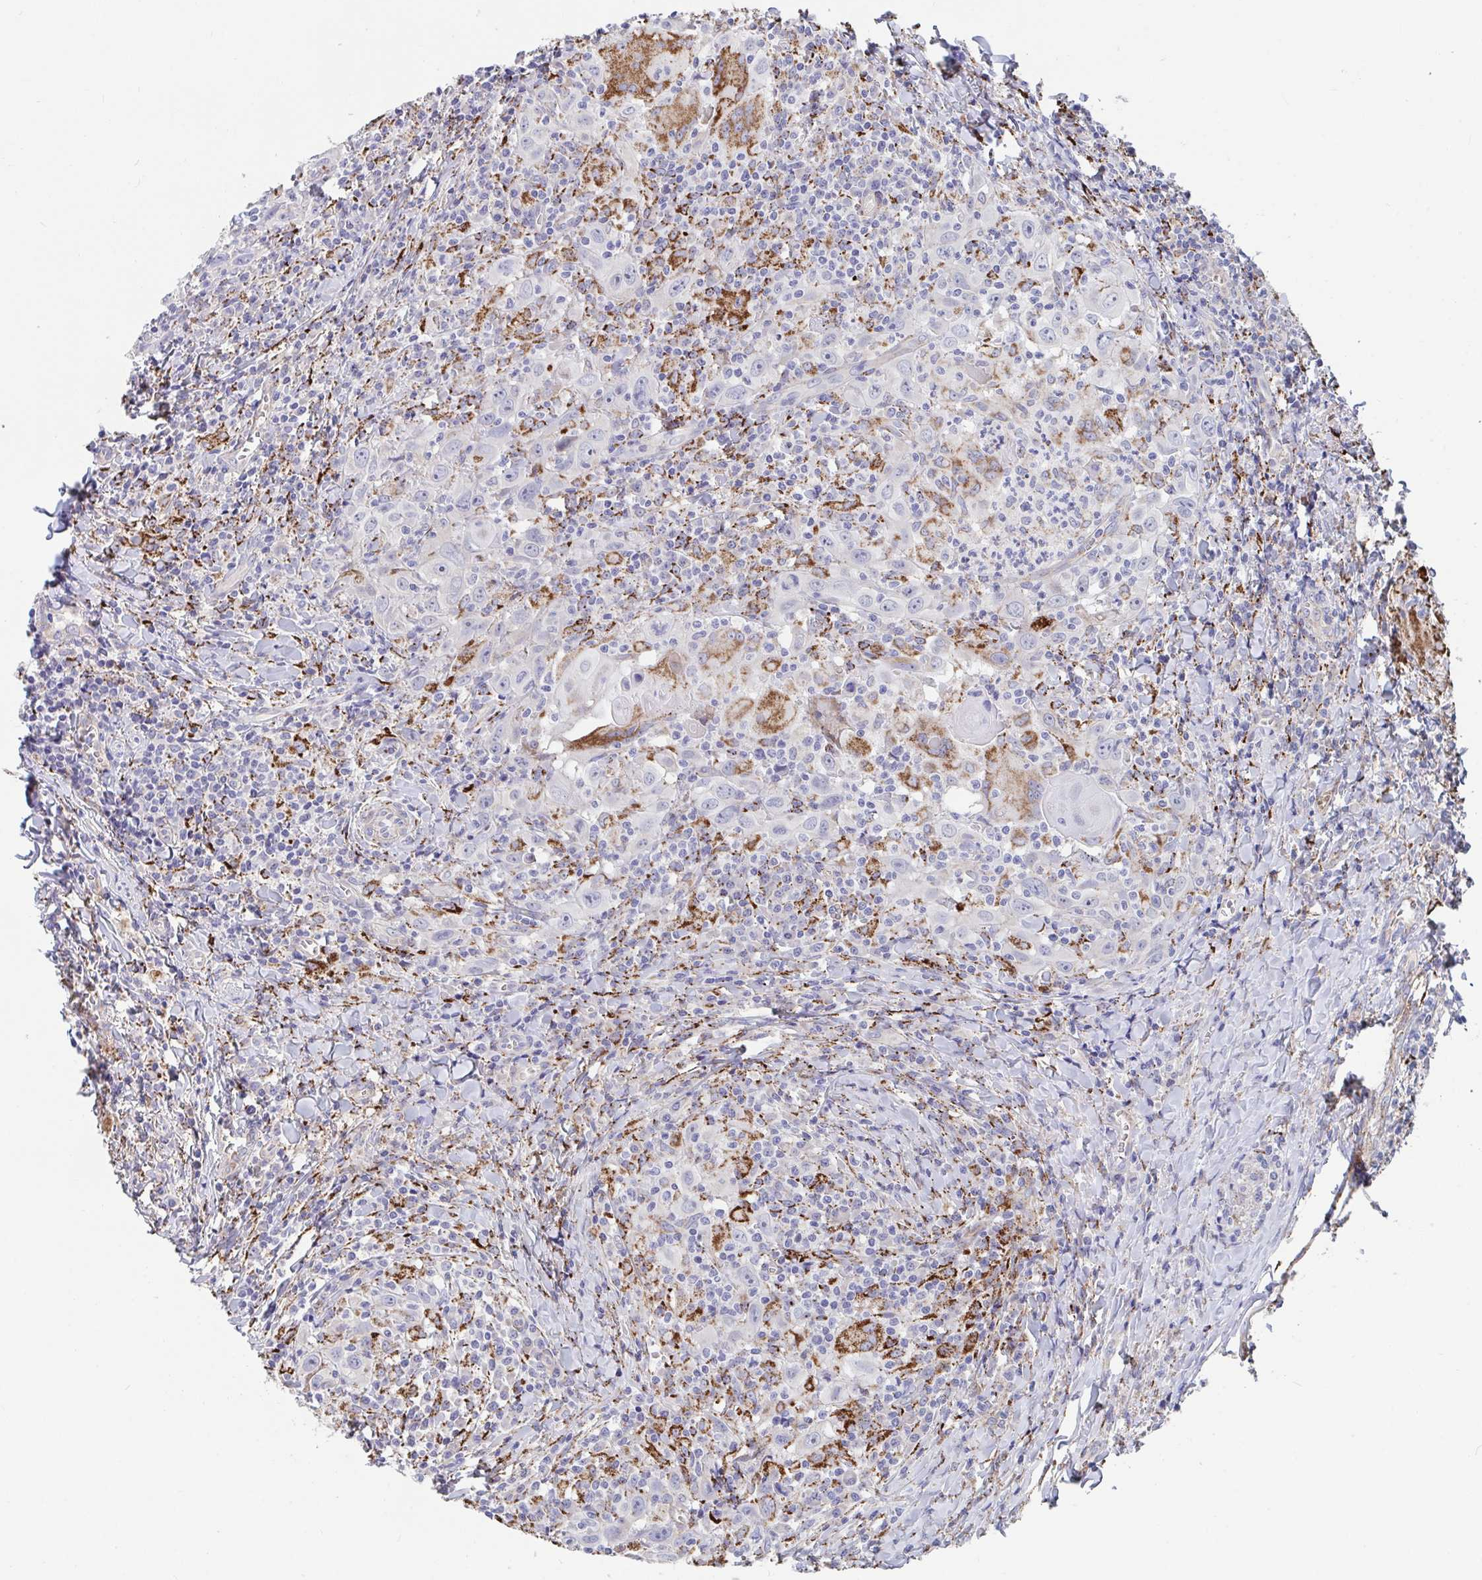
{"staining": {"intensity": "strong", "quantity": "<25%", "location": "cytoplasmic/membranous"}, "tissue": "head and neck cancer", "cell_type": "Tumor cells", "image_type": "cancer", "snomed": [{"axis": "morphology", "description": "Squamous cell carcinoma, NOS"}, {"axis": "topography", "description": "Head-Neck"}], "caption": "There is medium levels of strong cytoplasmic/membranous staining in tumor cells of head and neck cancer (squamous cell carcinoma), as demonstrated by immunohistochemical staining (brown color).", "gene": "FAM156B", "patient": {"sex": "female", "age": 95}}